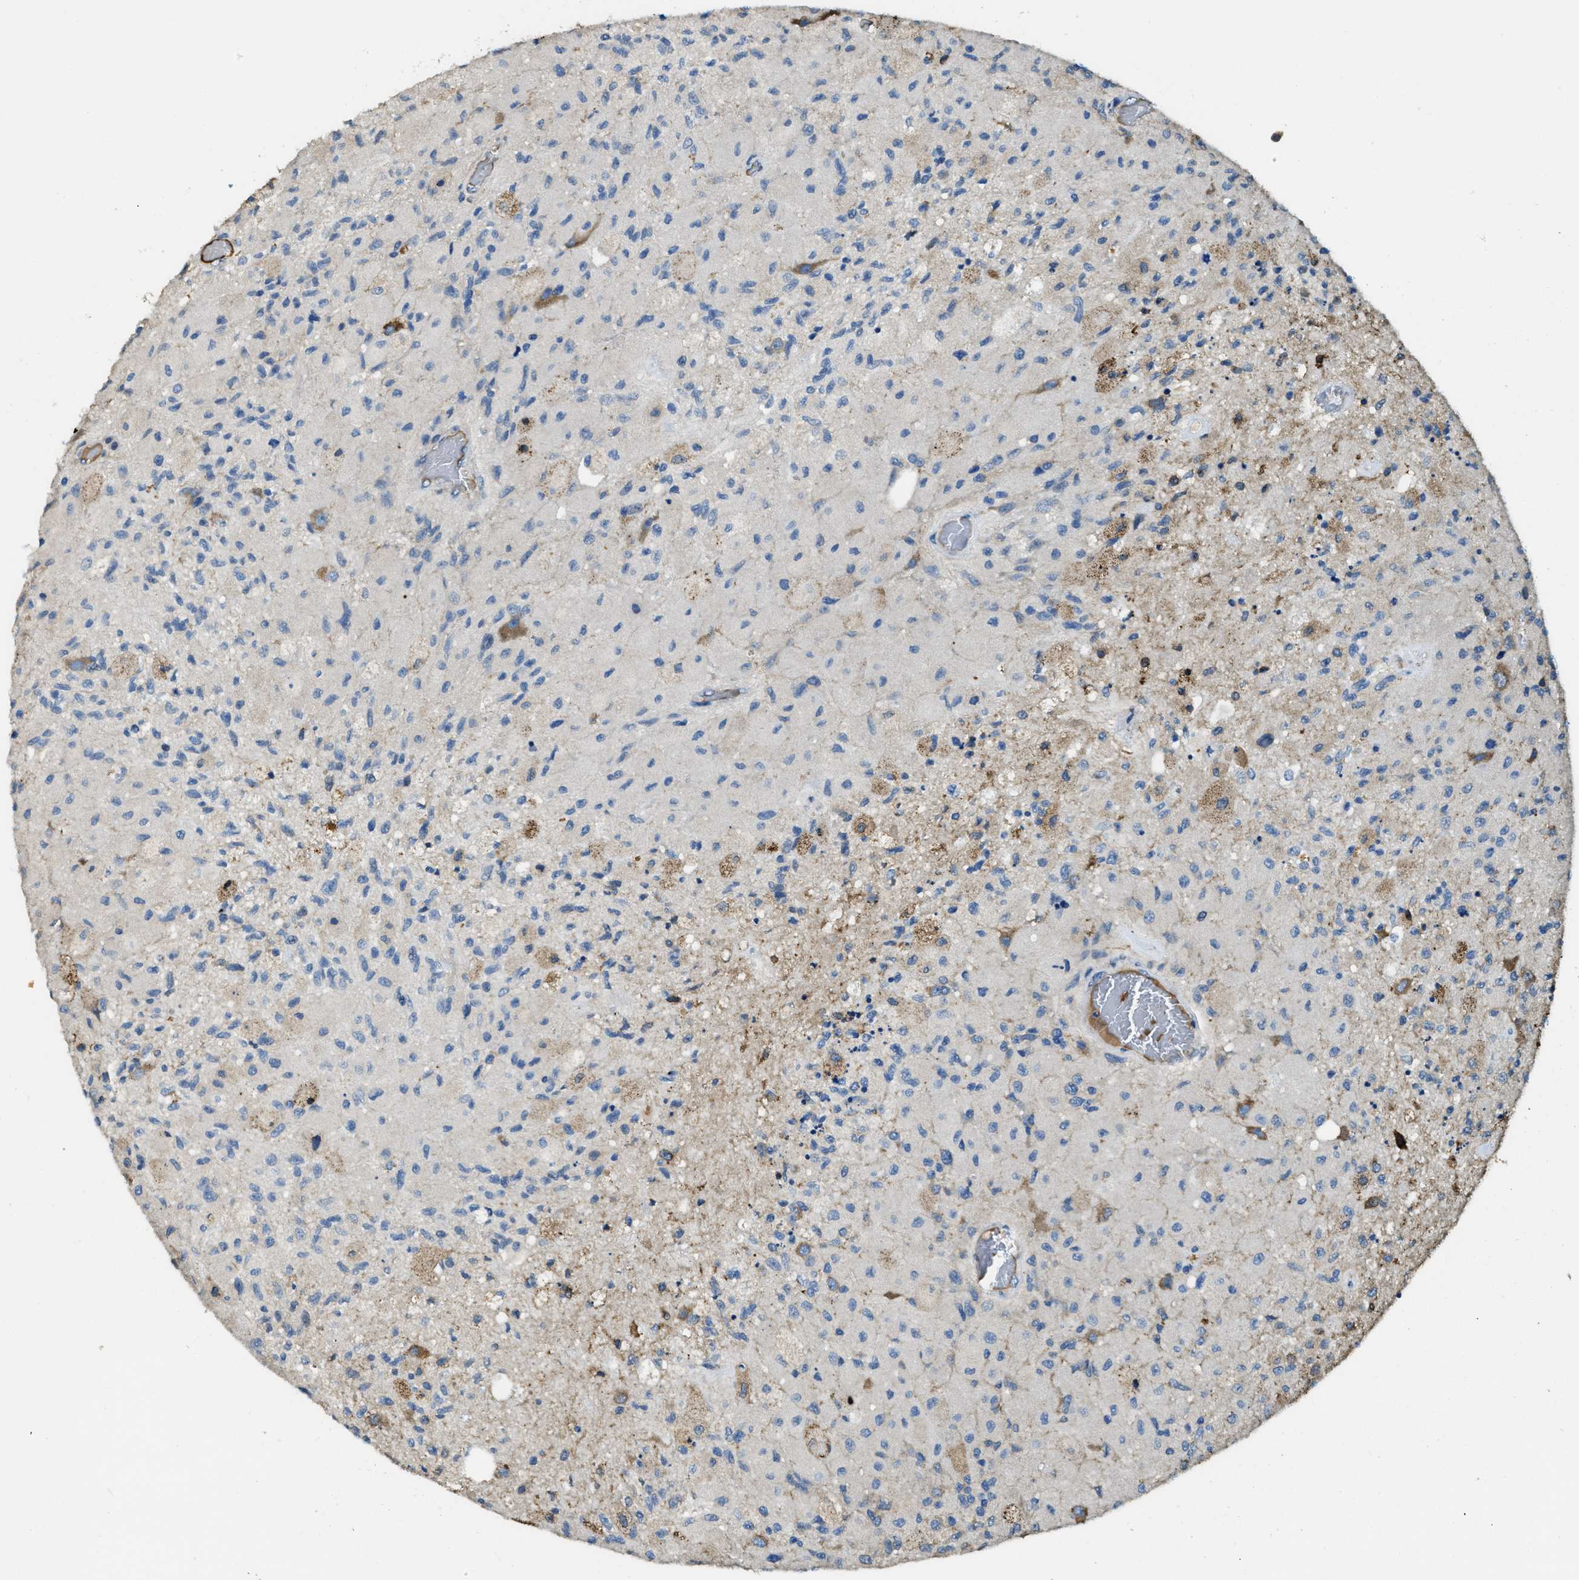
{"staining": {"intensity": "moderate", "quantity": "<25%", "location": "cytoplasmic/membranous"}, "tissue": "glioma", "cell_type": "Tumor cells", "image_type": "cancer", "snomed": [{"axis": "morphology", "description": "Normal tissue, NOS"}, {"axis": "morphology", "description": "Glioma, malignant, High grade"}, {"axis": "topography", "description": "Cerebral cortex"}], "caption": "This photomicrograph displays IHC staining of glioma, with low moderate cytoplasmic/membranous positivity in about <25% of tumor cells.", "gene": "RIPK2", "patient": {"sex": "male", "age": 77}}